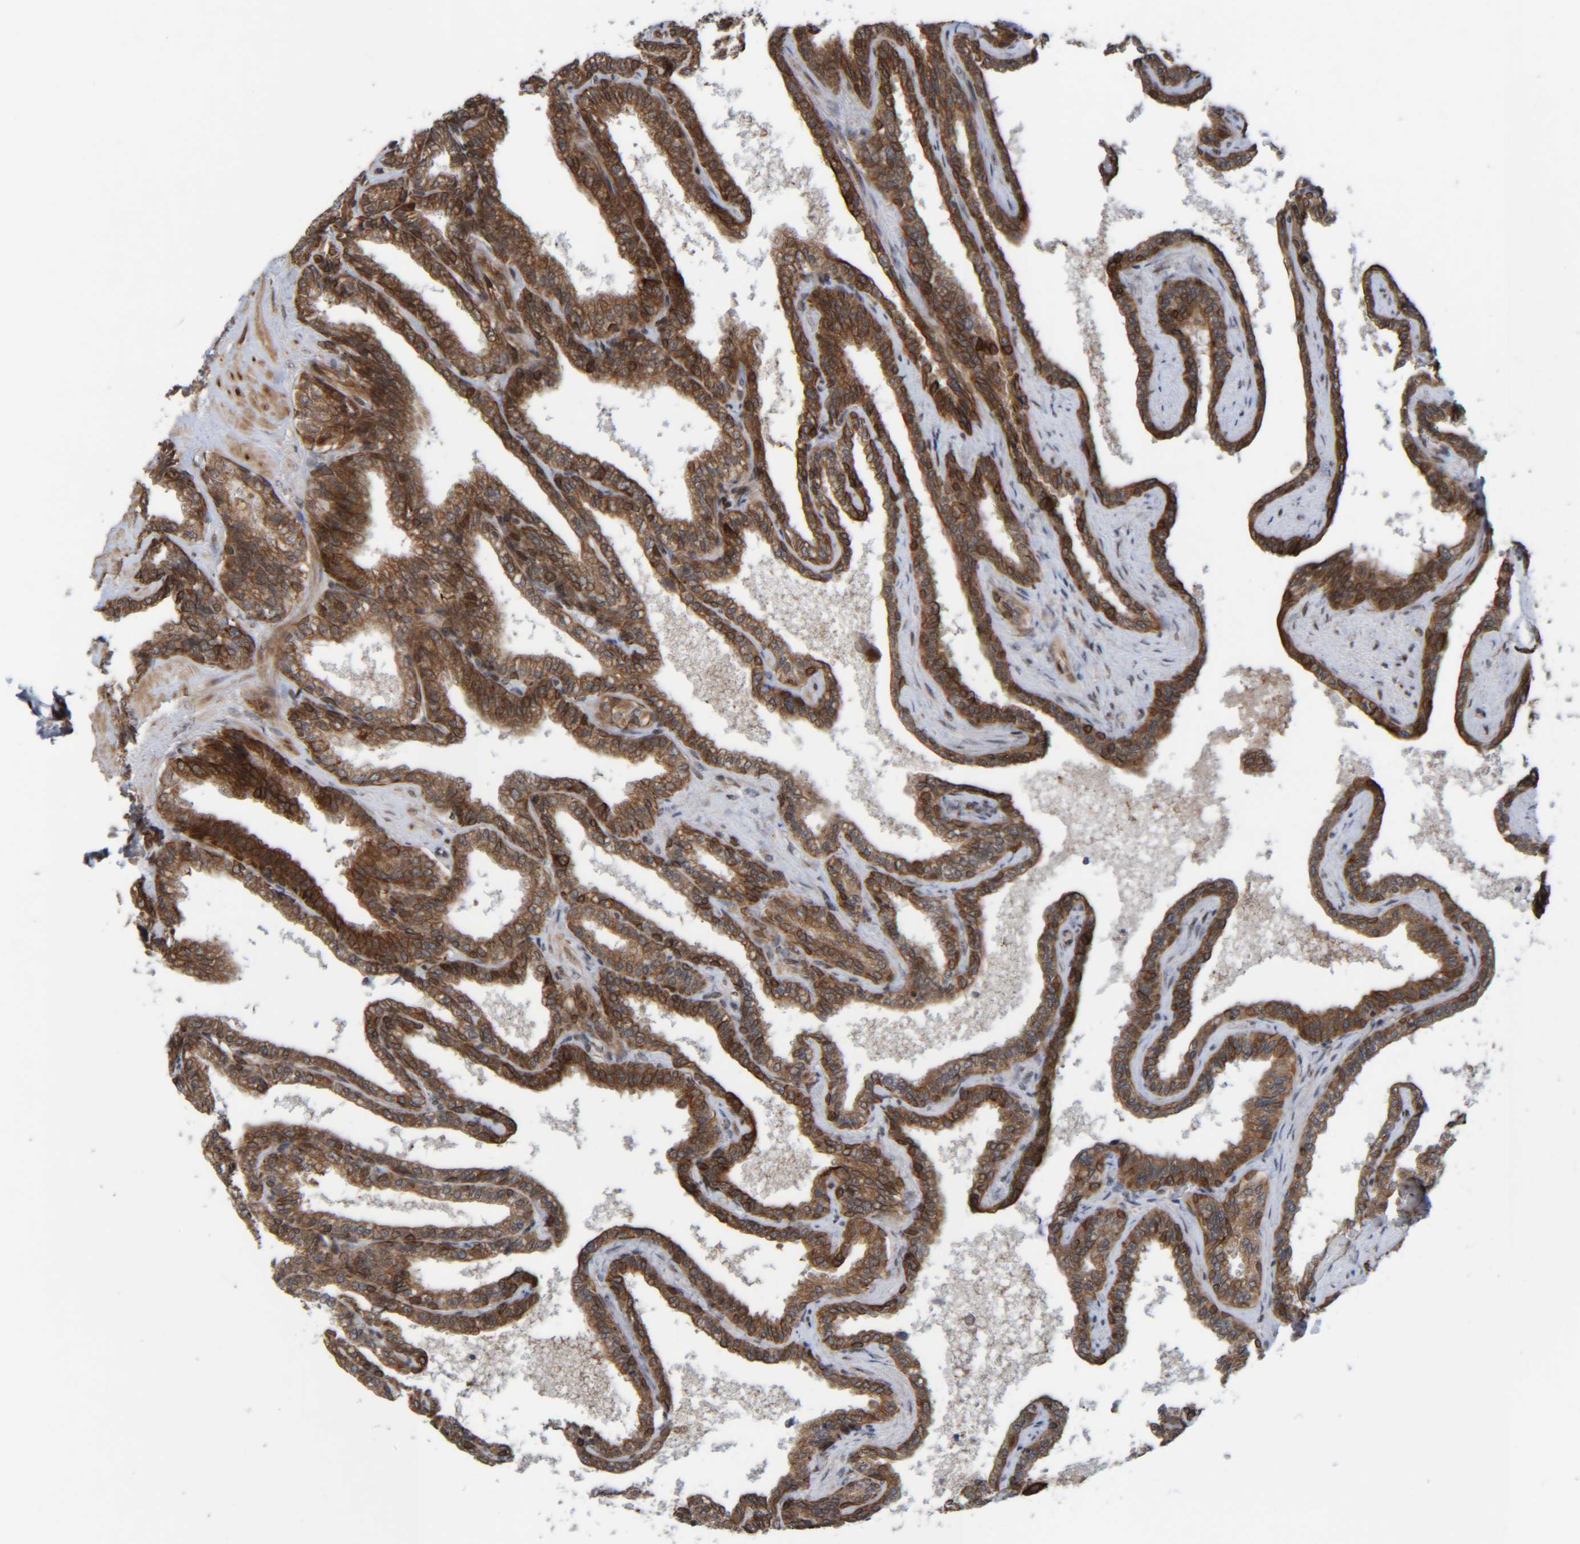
{"staining": {"intensity": "strong", "quantity": ">75%", "location": "cytoplasmic/membranous"}, "tissue": "seminal vesicle", "cell_type": "Glandular cells", "image_type": "normal", "snomed": [{"axis": "morphology", "description": "Normal tissue, NOS"}, {"axis": "topography", "description": "Seminal veicle"}], "caption": "The micrograph demonstrates immunohistochemical staining of benign seminal vesicle. There is strong cytoplasmic/membranous expression is appreciated in approximately >75% of glandular cells. Immunohistochemistry (ihc) stains the protein of interest in brown and the nuclei are stained blue.", "gene": "CCDC57", "patient": {"sex": "male", "age": 46}}